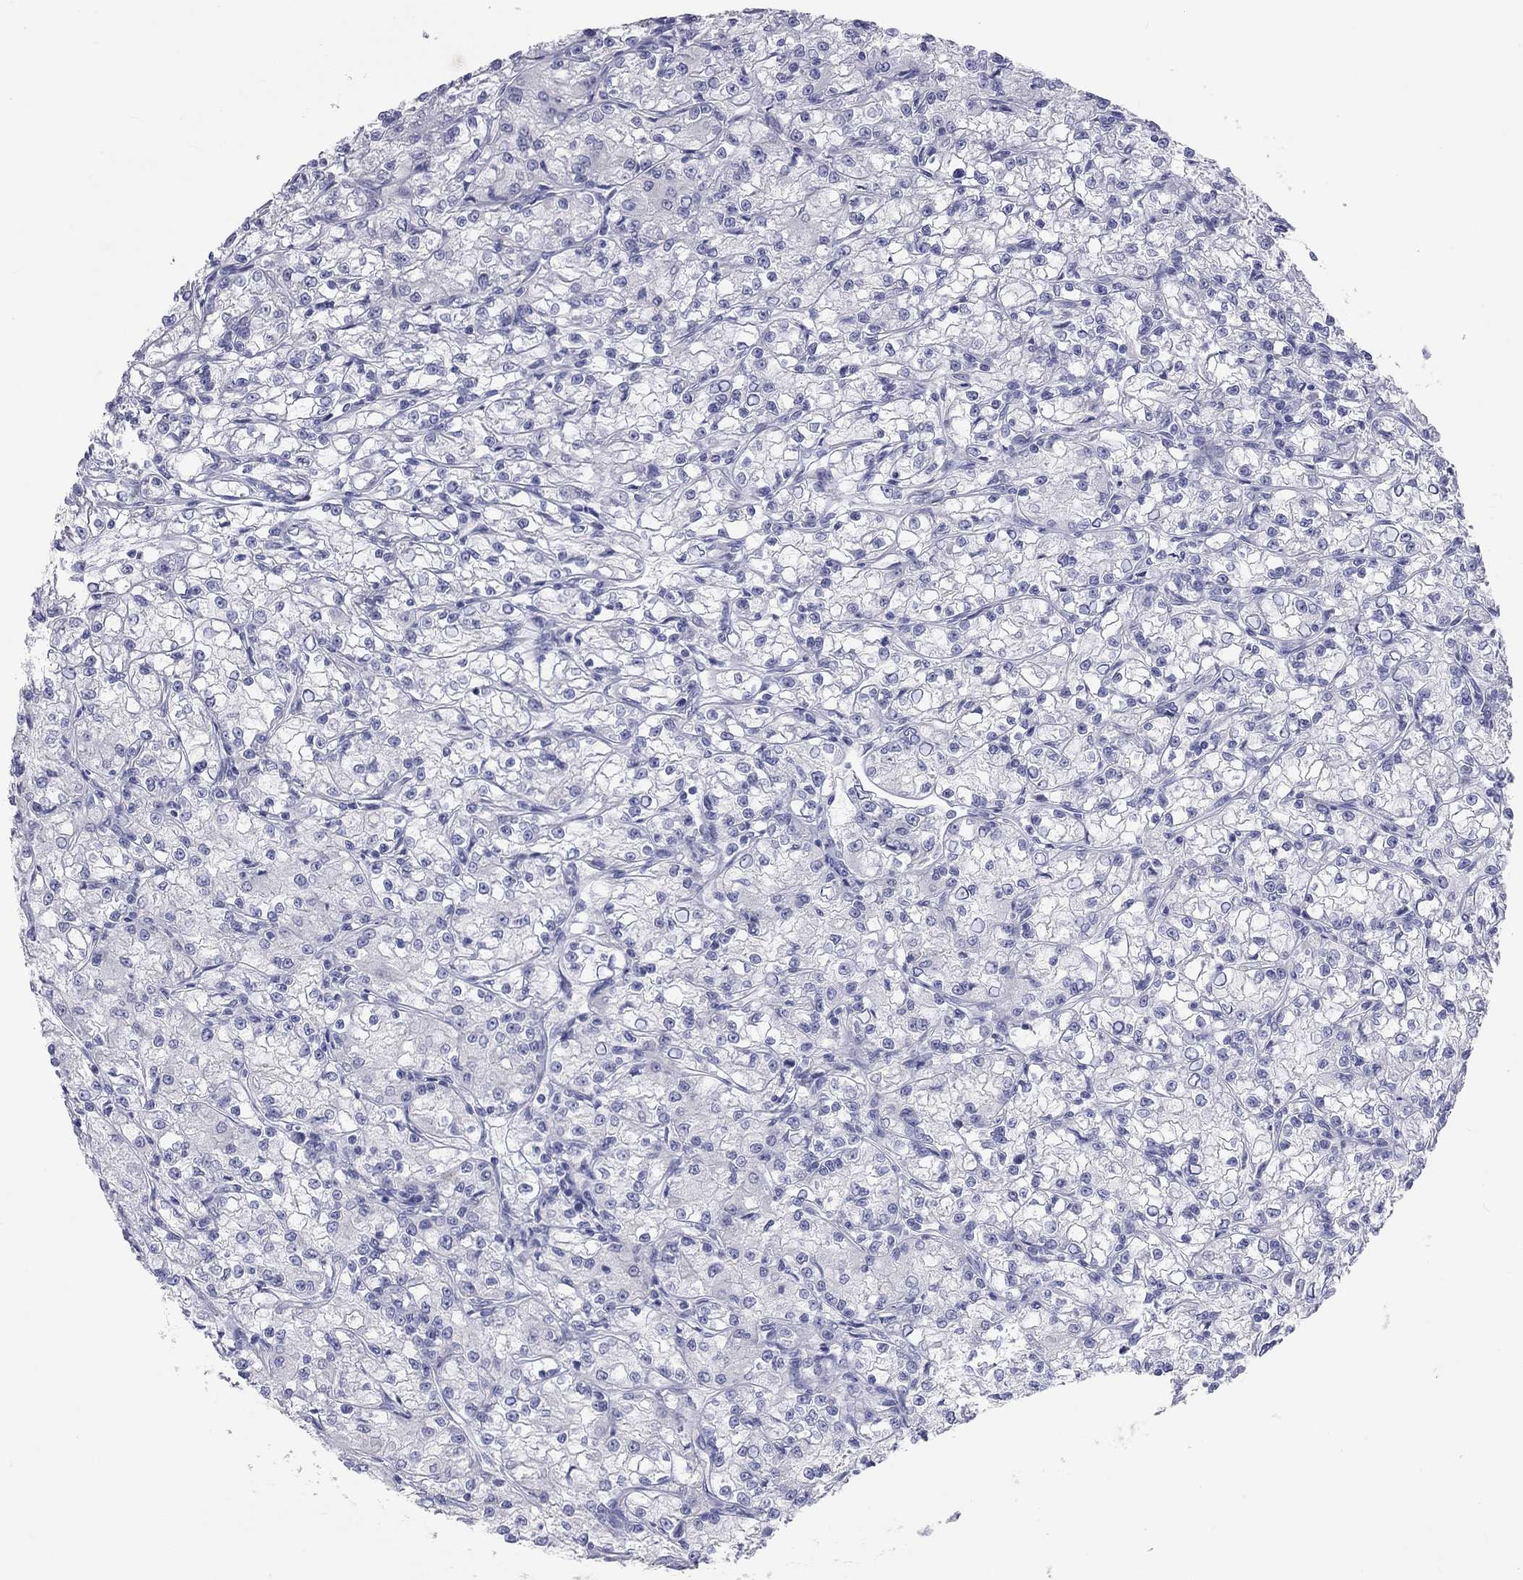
{"staining": {"intensity": "negative", "quantity": "none", "location": "none"}, "tissue": "renal cancer", "cell_type": "Tumor cells", "image_type": "cancer", "snomed": [{"axis": "morphology", "description": "Adenocarcinoma, NOS"}, {"axis": "topography", "description": "Kidney"}], "caption": "This is an immunohistochemistry (IHC) image of human renal cancer (adenocarcinoma). There is no positivity in tumor cells.", "gene": "PCDHGC5", "patient": {"sex": "female", "age": 59}}